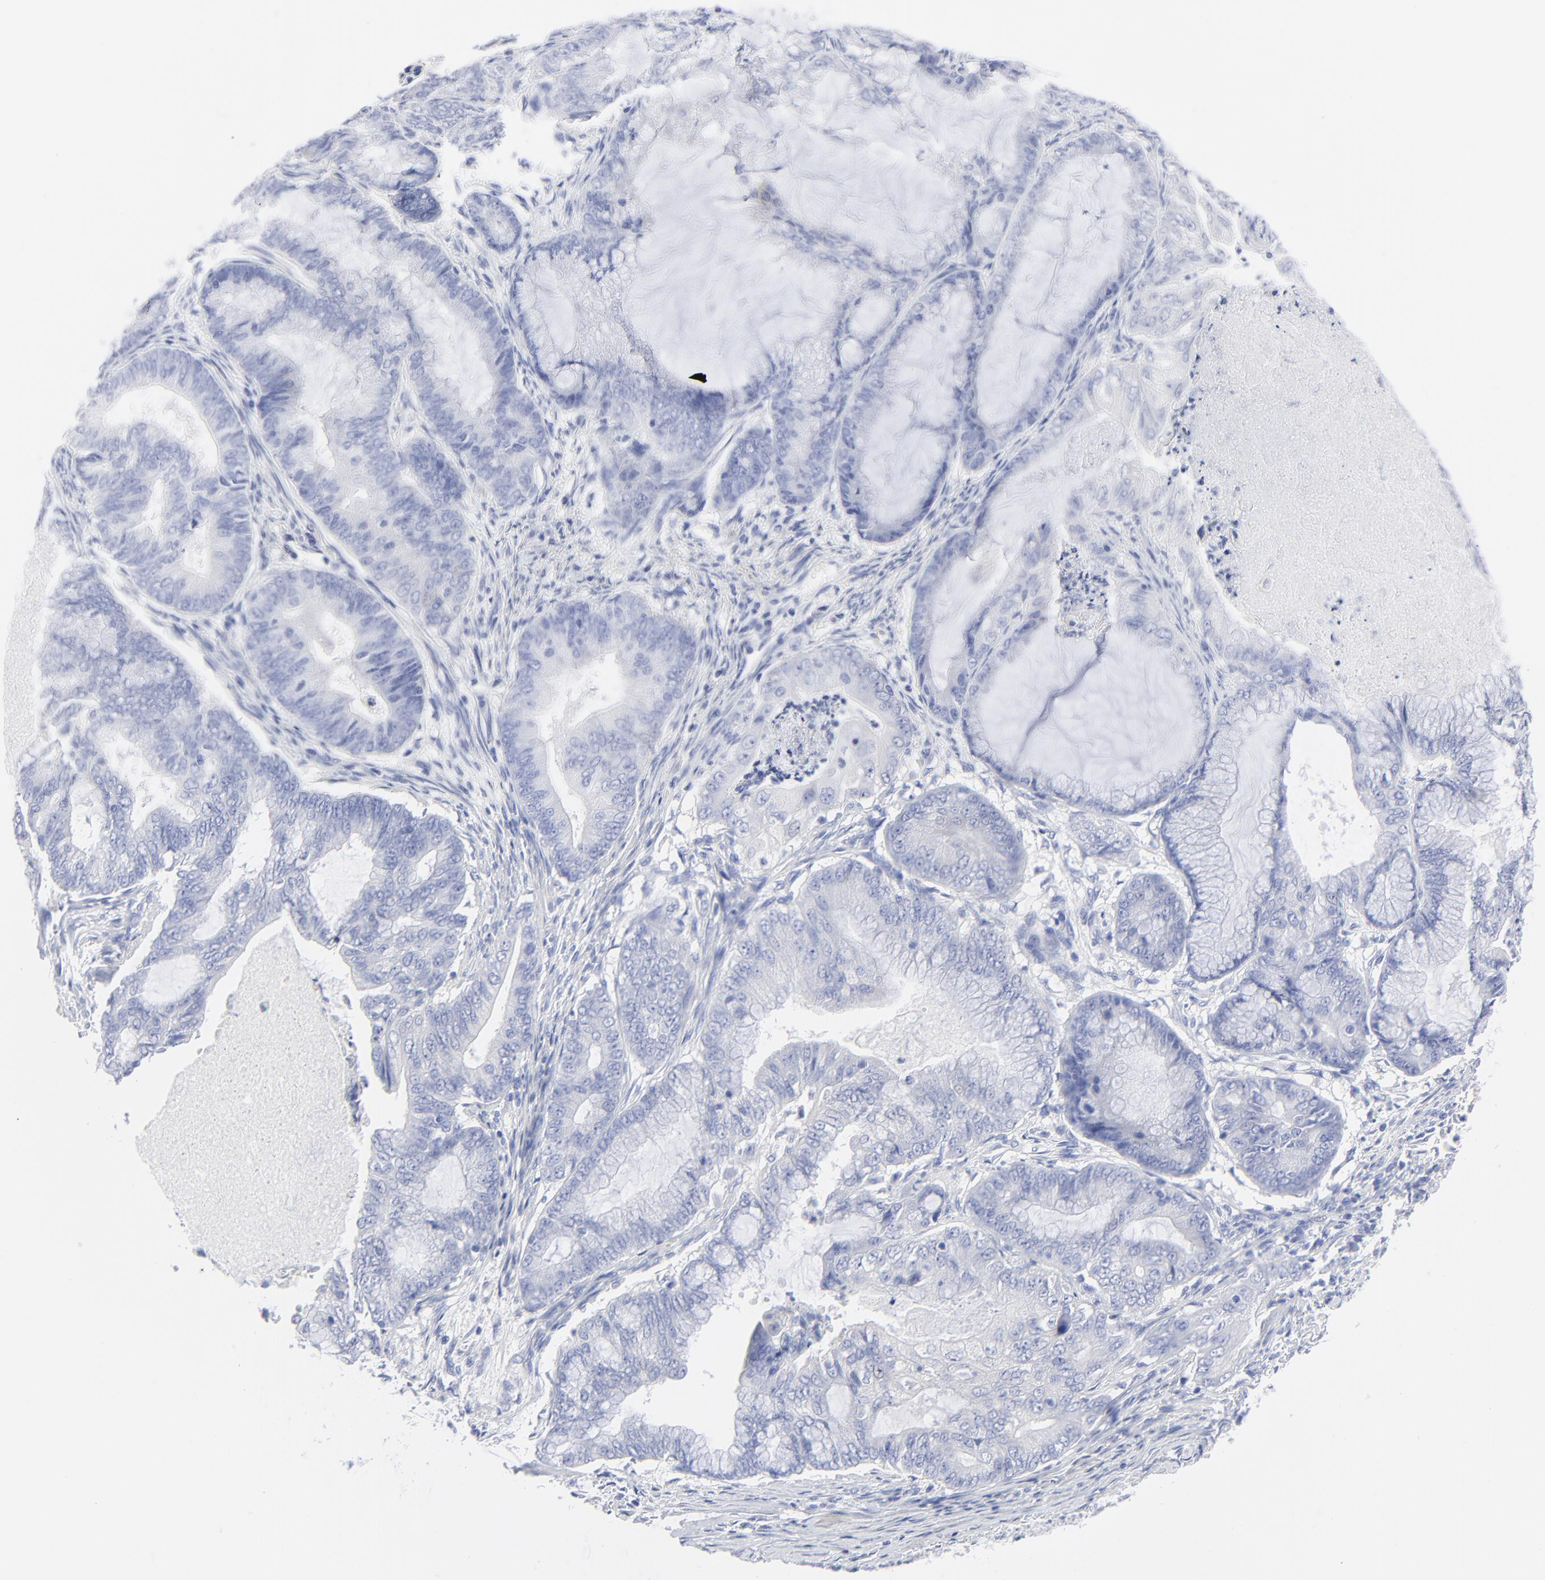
{"staining": {"intensity": "negative", "quantity": "none", "location": "none"}, "tissue": "endometrial cancer", "cell_type": "Tumor cells", "image_type": "cancer", "snomed": [{"axis": "morphology", "description": "Adenocarcinoma, NOS"}, {"axis": "topography", "description": "Endometrium"}], "caption": "The histopathology image exhibits no significant expression in tumor cells of endometrial cancer (adenocarcinoma). (DAB (3,3'-diaminobenzidine) IHC visualized using brightfield microscopy, high magnification).", "gene": "PSD3", "patient": {"sex": "female", "age": 63}}